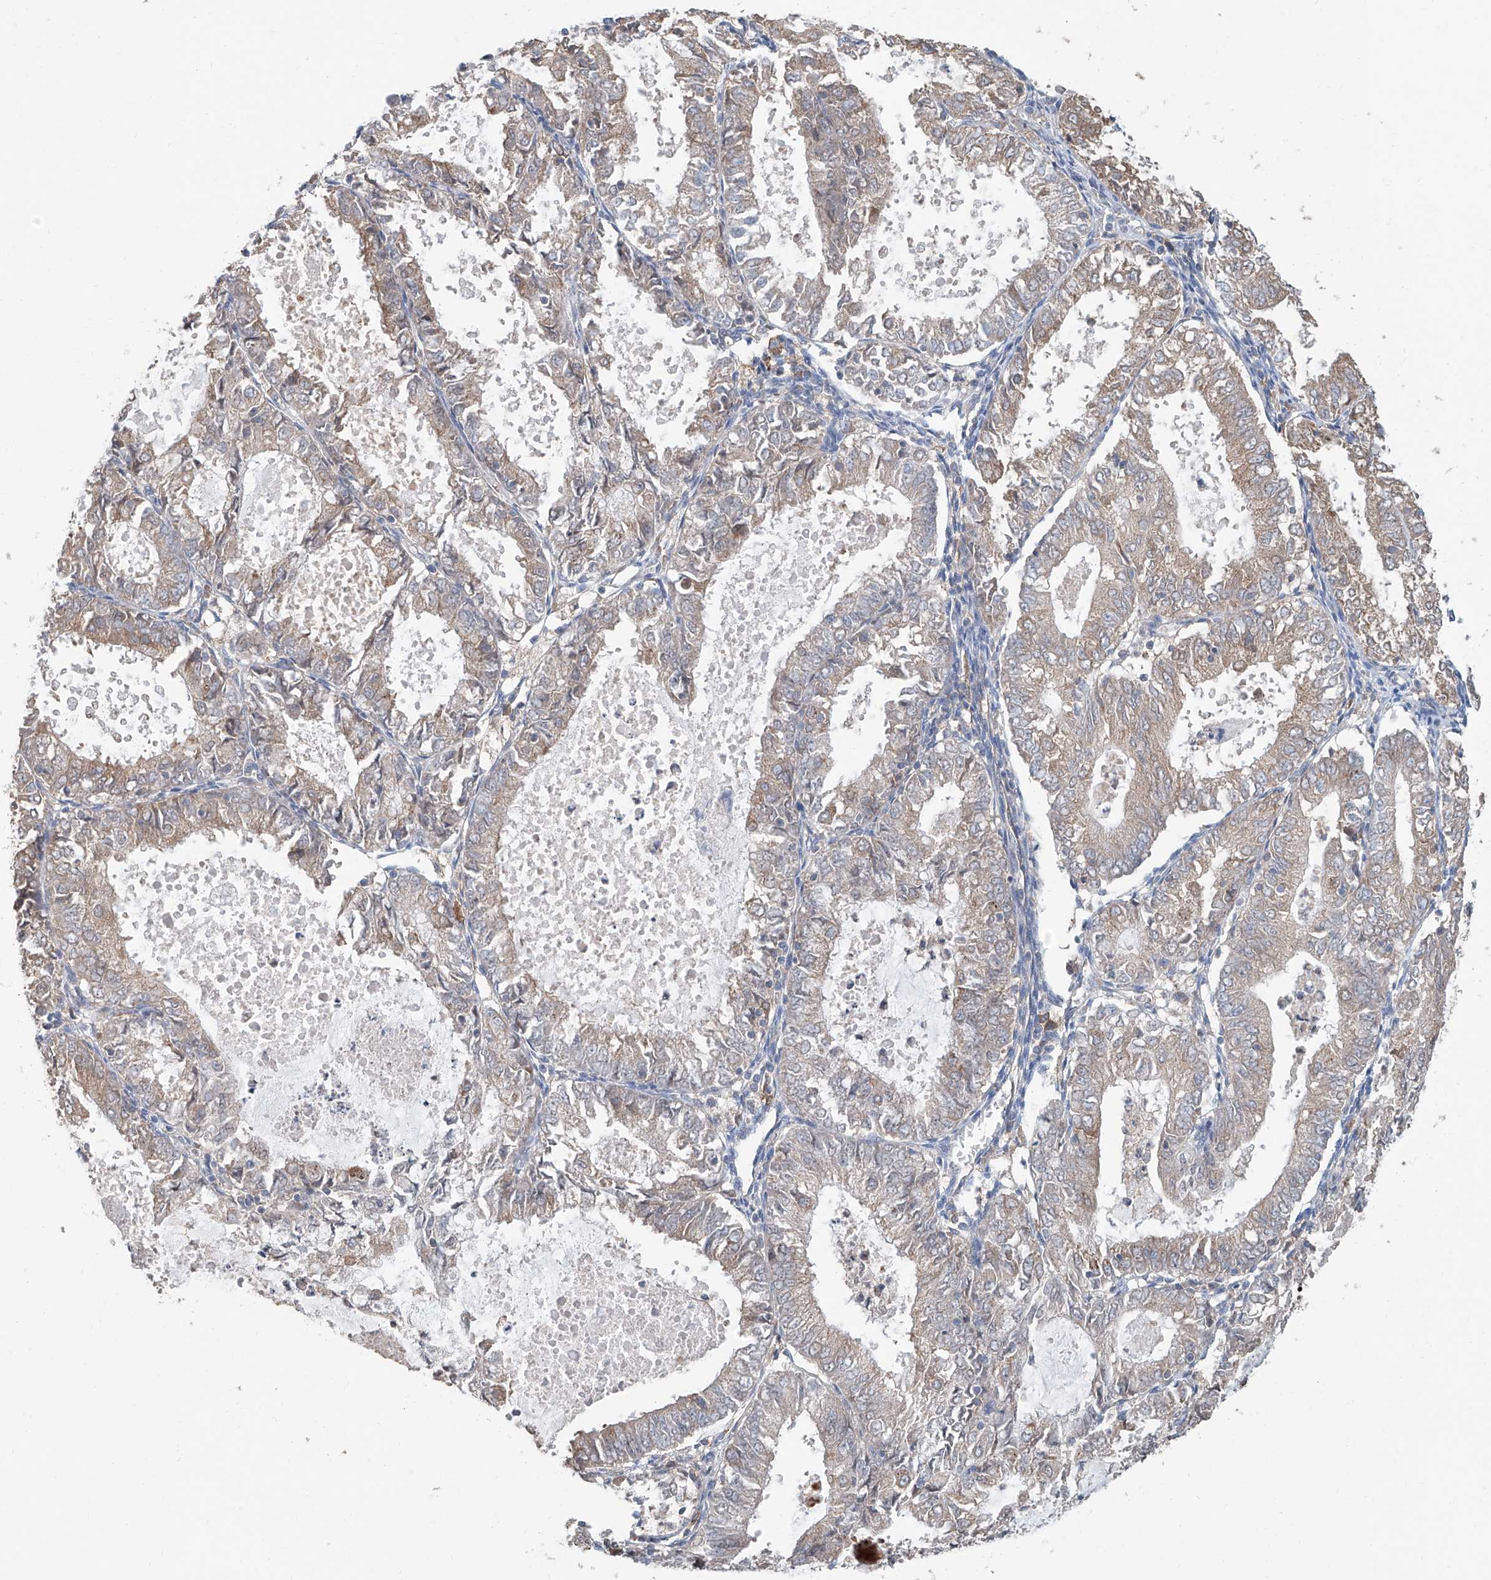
{"staining": {"intensity": "weak", "quantity": "25%-75%", "location": "cytoplasmic/membranous"}, "tissue": "endometrial cancer", "cell_type": "Tumor cells", "image_type": "cancer", "snomed": [{"axis": "morphology", "description": "Adenocarcinoma, NOS"}, {"axis": "topography", "description": "Endometrium"}], "caption": "About 25%-75% of tumor cells in endometrial cancer (adenocarcinoma) reveal weak cytoplasmic/membranous protein positivity as visualized by brown immunohistochemical staining.", "gene": "KCNK10", "patient": {"sex": "female", "age": 57}}